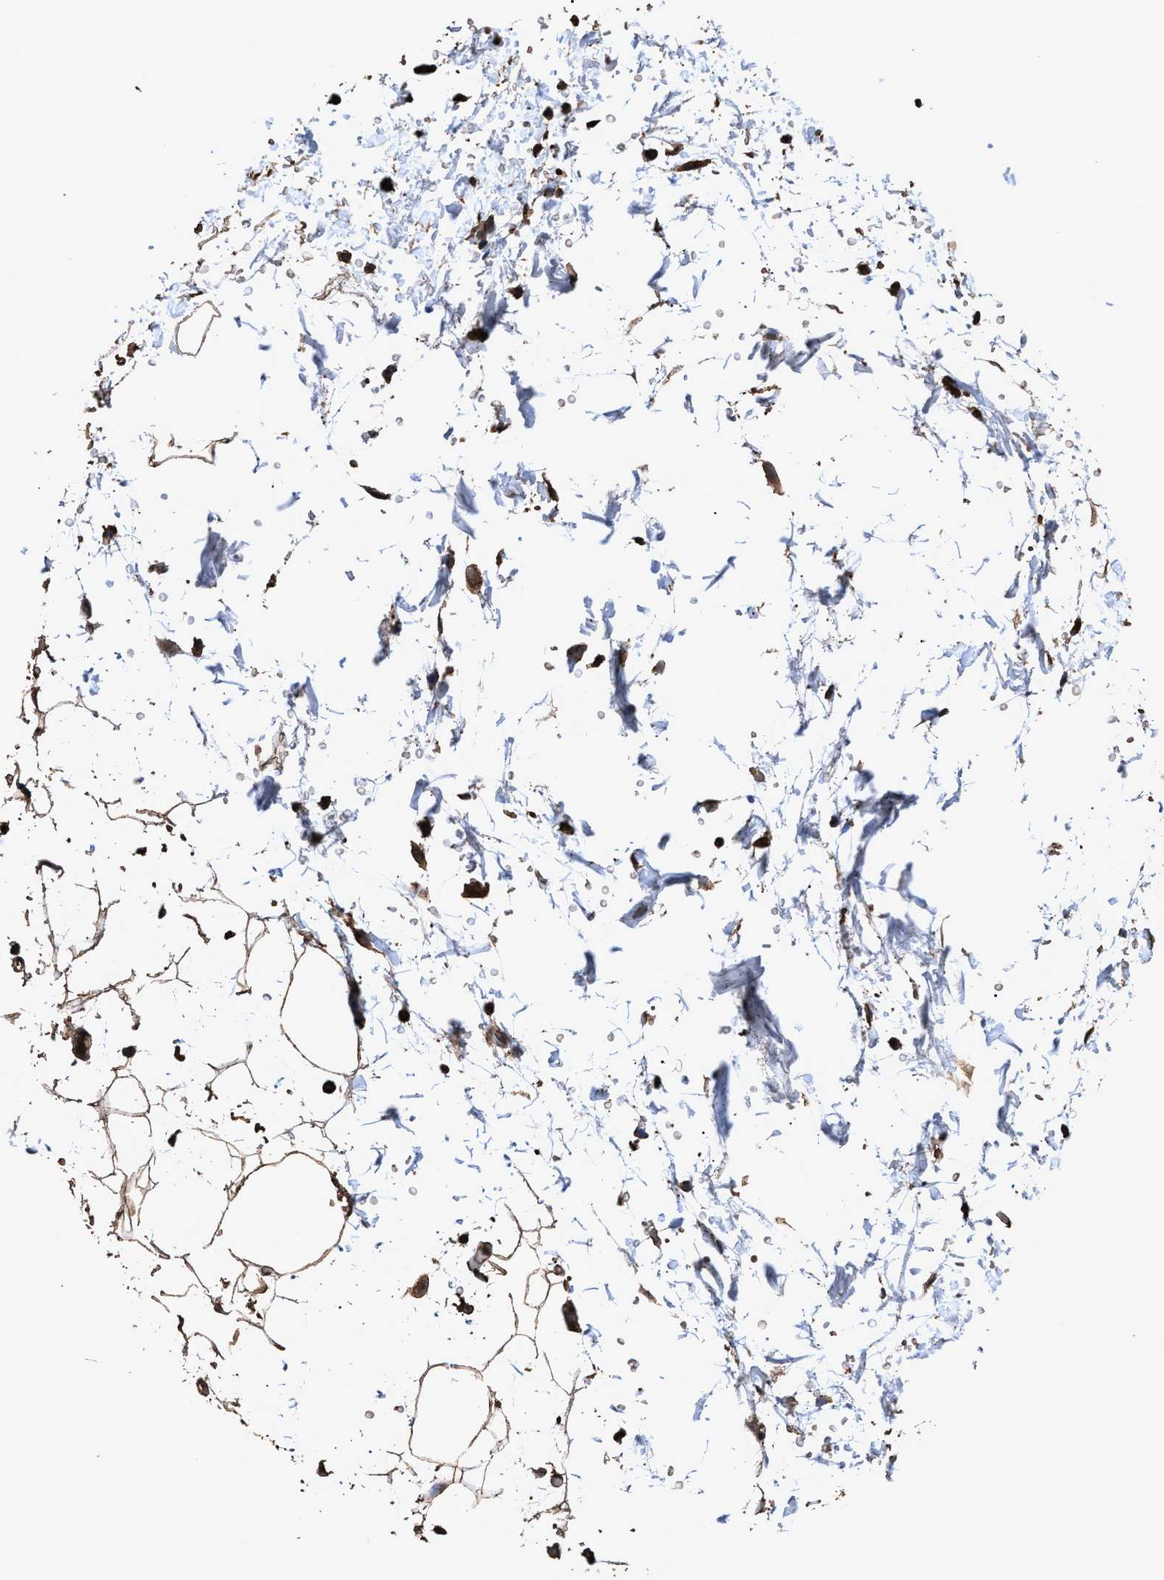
{"staining": {"intensity": "strong", "quantity": ">75%", "location": "cytoplasmic/membranous"}, "tissue": "adipose tissue", "cell_type": "Adipocytes", "image_type": "normal", "snomed": [{"axis": "morphology", "description": "Normal tissue, NOS"}, {"axis": "topography", "description": "Soft tissue"}], "caption": "This photomicrograph shows immunohistochemistry (IHC) staining of normal human adipose tissue, with high strong cytoplasmic/membranous expression in about >75% of adipocytes.", "gene": "ZMYND19", "patient": {"sex": "male", "age": 72}}